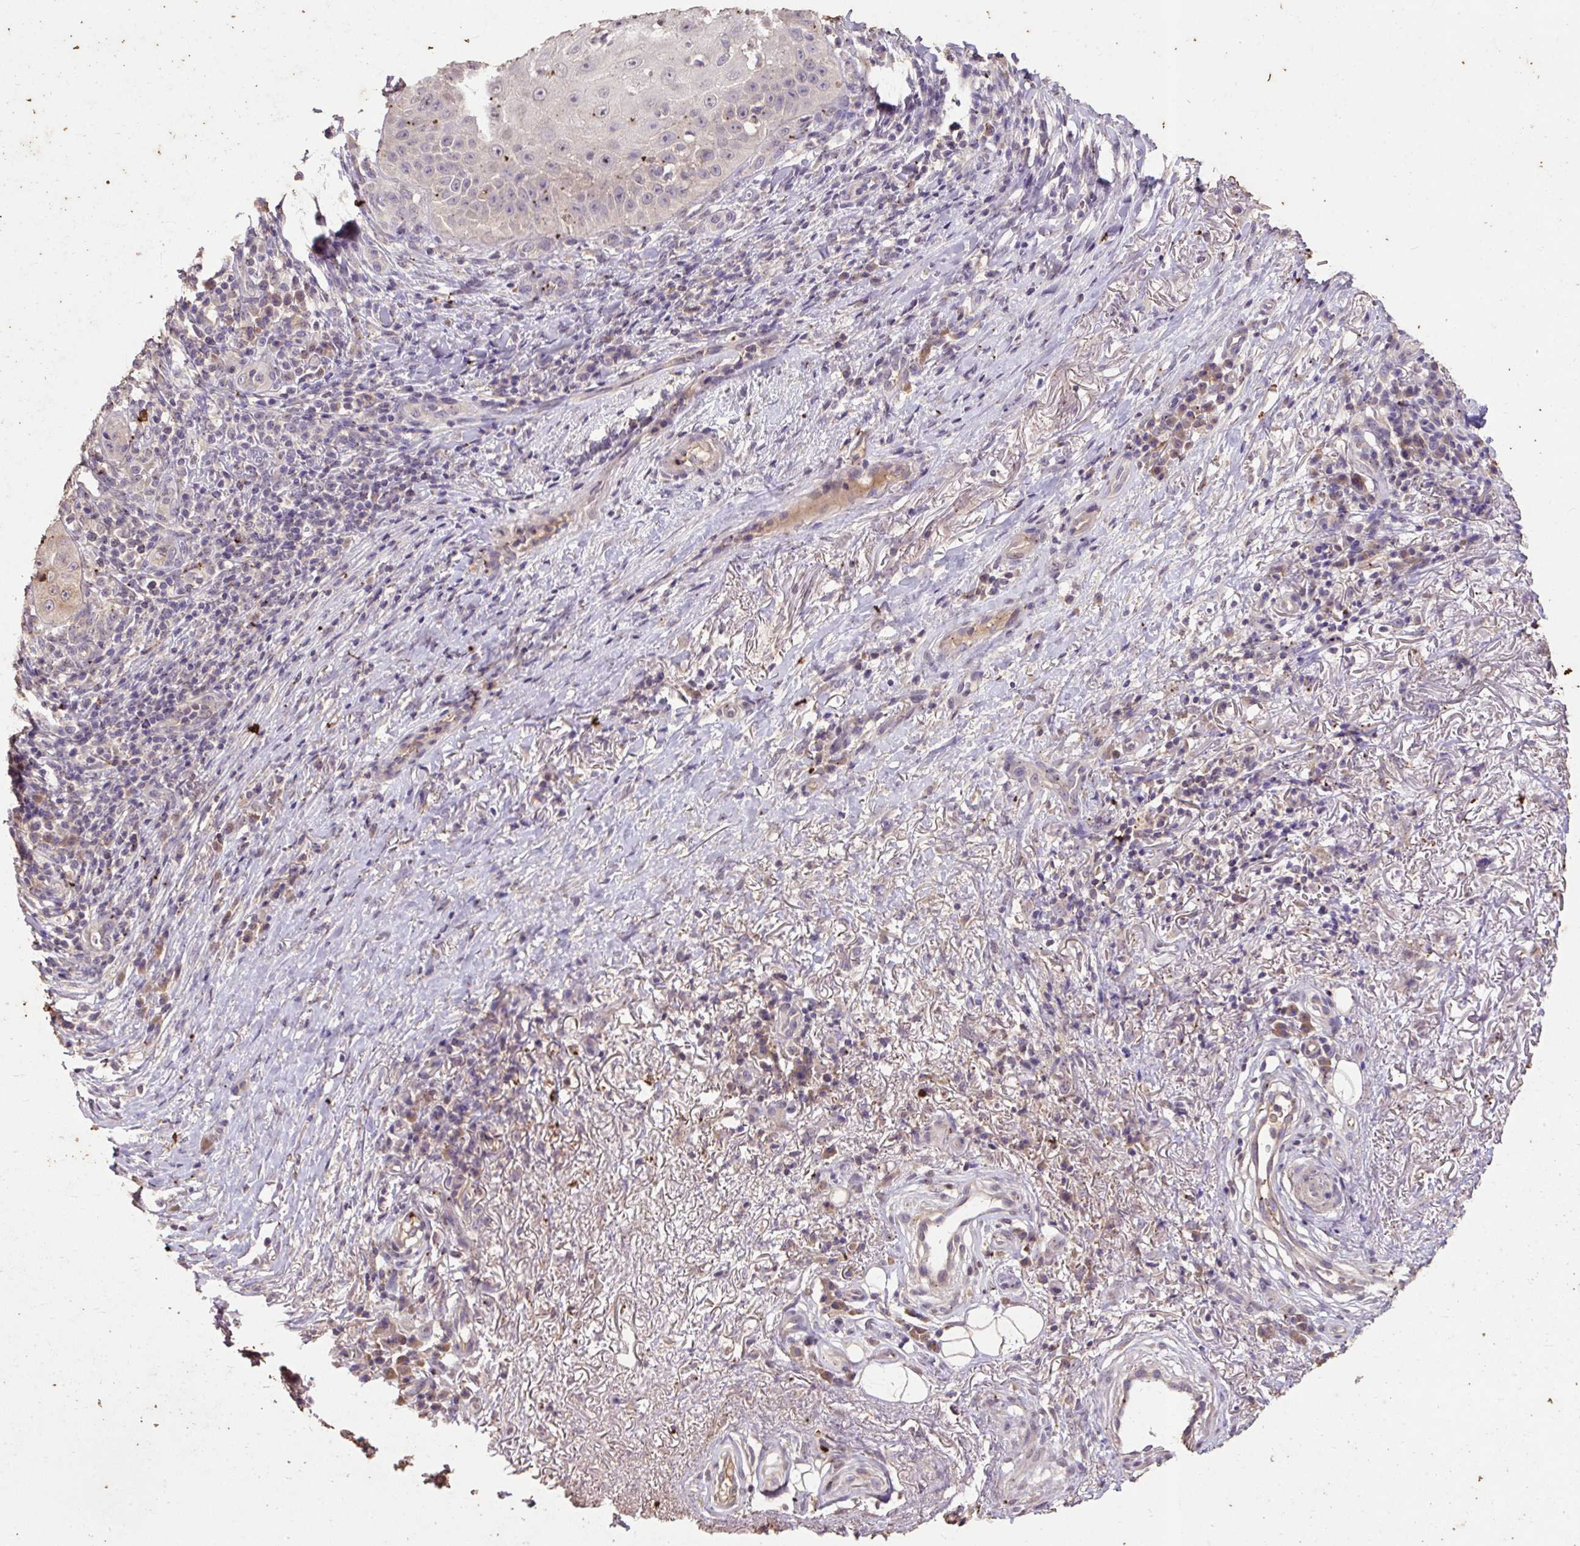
{"staining": {"intensity": "negative", "quantity": "none", "location": "none"}, "tissue": "skin cancer", "cell_type": "Tumor cells", "image_type": "cancer", "snomed": [{"axis": "morphology", "description": "Squamous cell carcinoma, NOS"}, {"axis": "topography", "description": "Skin"}], "caption": "An image of human skin cancer (squamous cell carcinoma) is negative for staining in tumor cells.", "gene": "LRTM2", "patient": {"sex": "male", "age": 70}}